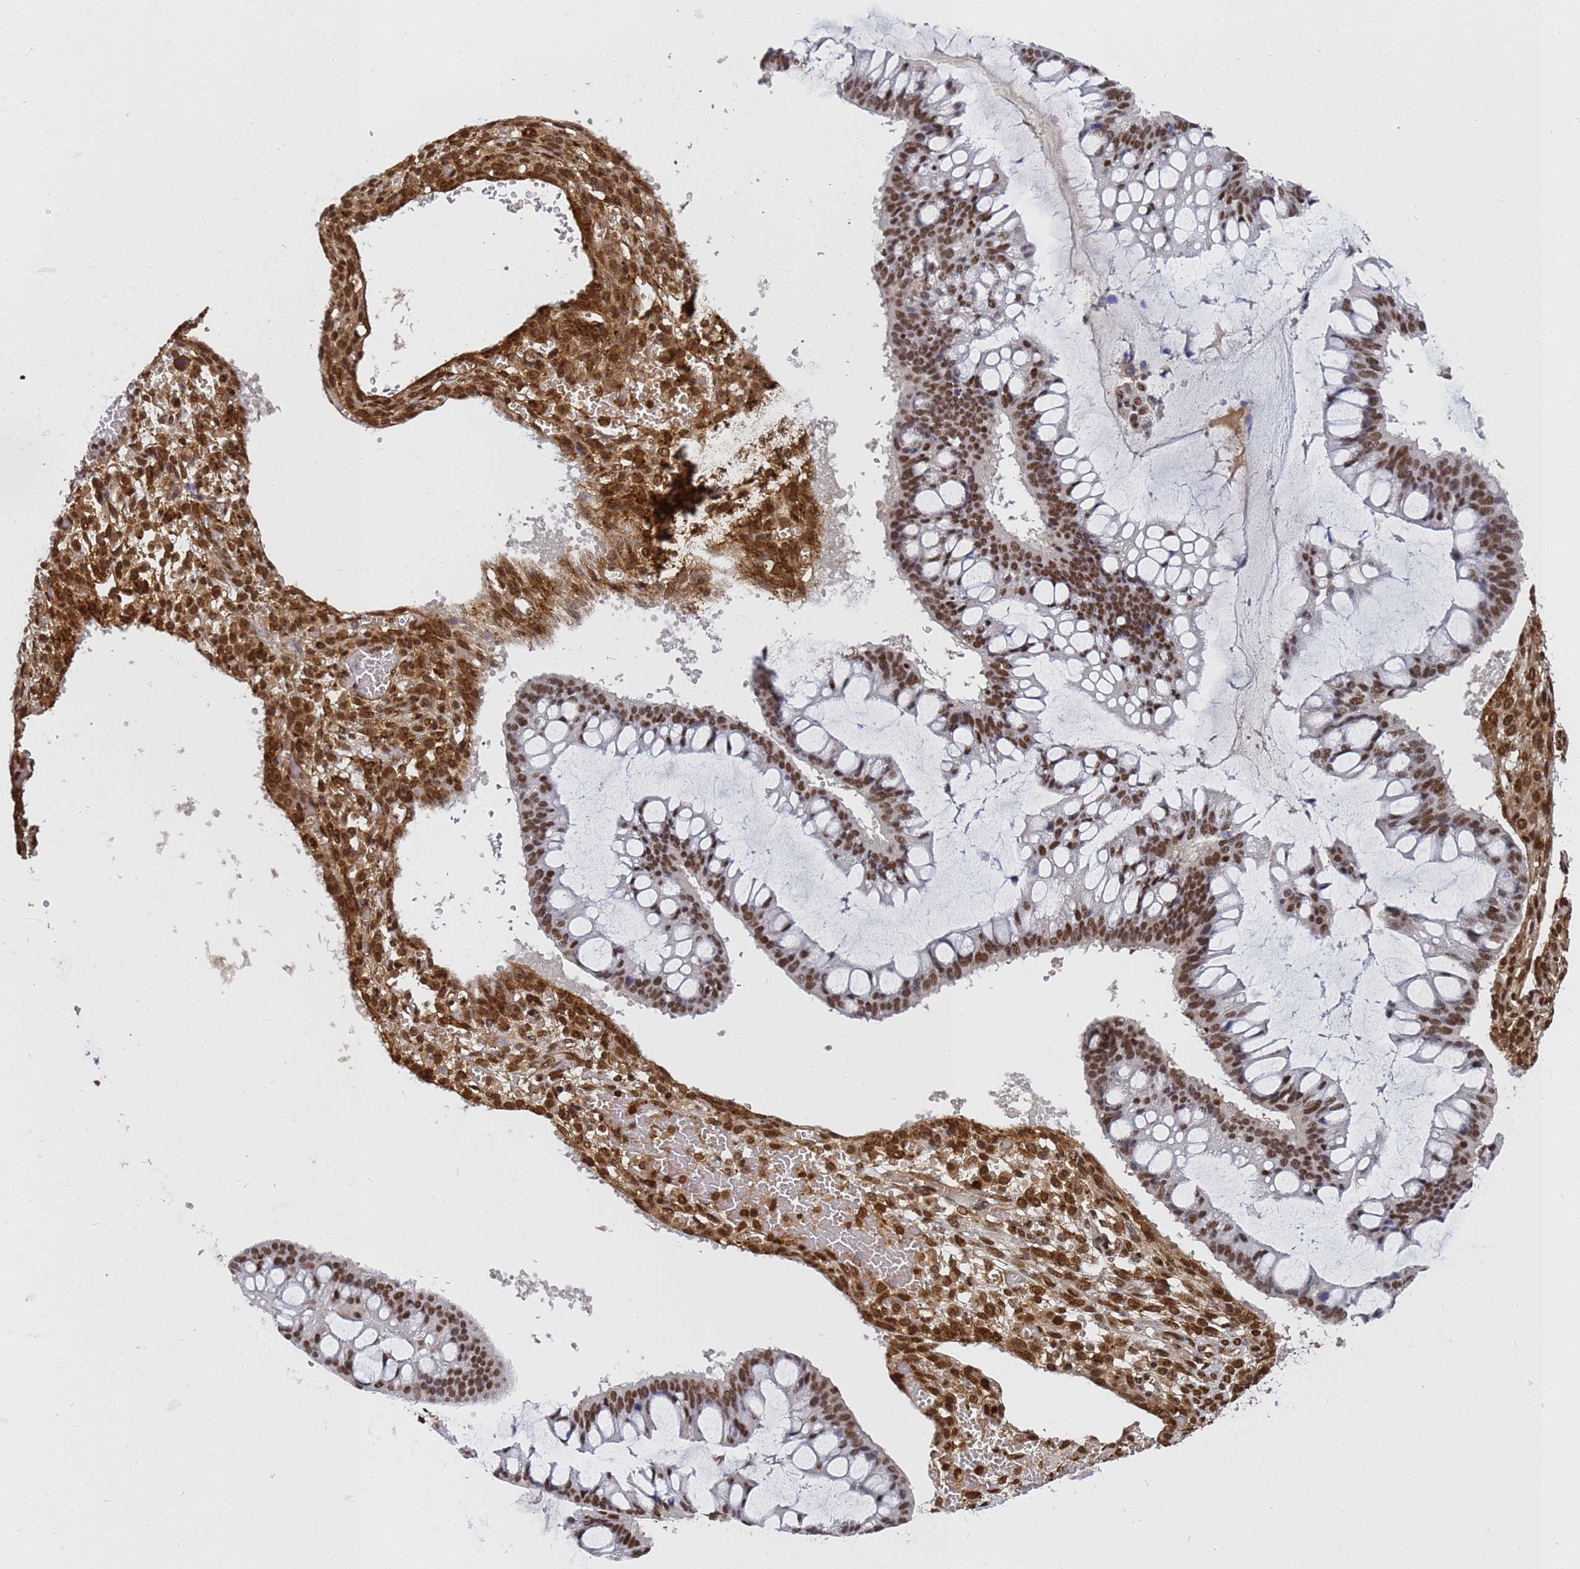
{"staining": {"intensity": "strong", "quantity": ">75%", "location": "nuclear"}, "tissue": "ovarian cancer", "cell_type": "Tumor cells", "image_type": "cancer", "snomed": [{"axis": "morphology", "description": "Cystadenocarcinoma, mucinous, NOS"}, {"axis": "topography", "description": "Ovary"}], "caption": "Immunohistochemistry photomicrograph of human ovarian cancer (mucinous cystadenocarcinoma) stained for a protein (brown), which shows high levels of strong nuclear expression in about >75% of tumor cells.", "gene": "RAVER2", "patient": {"sex": "female", "age": 73}}